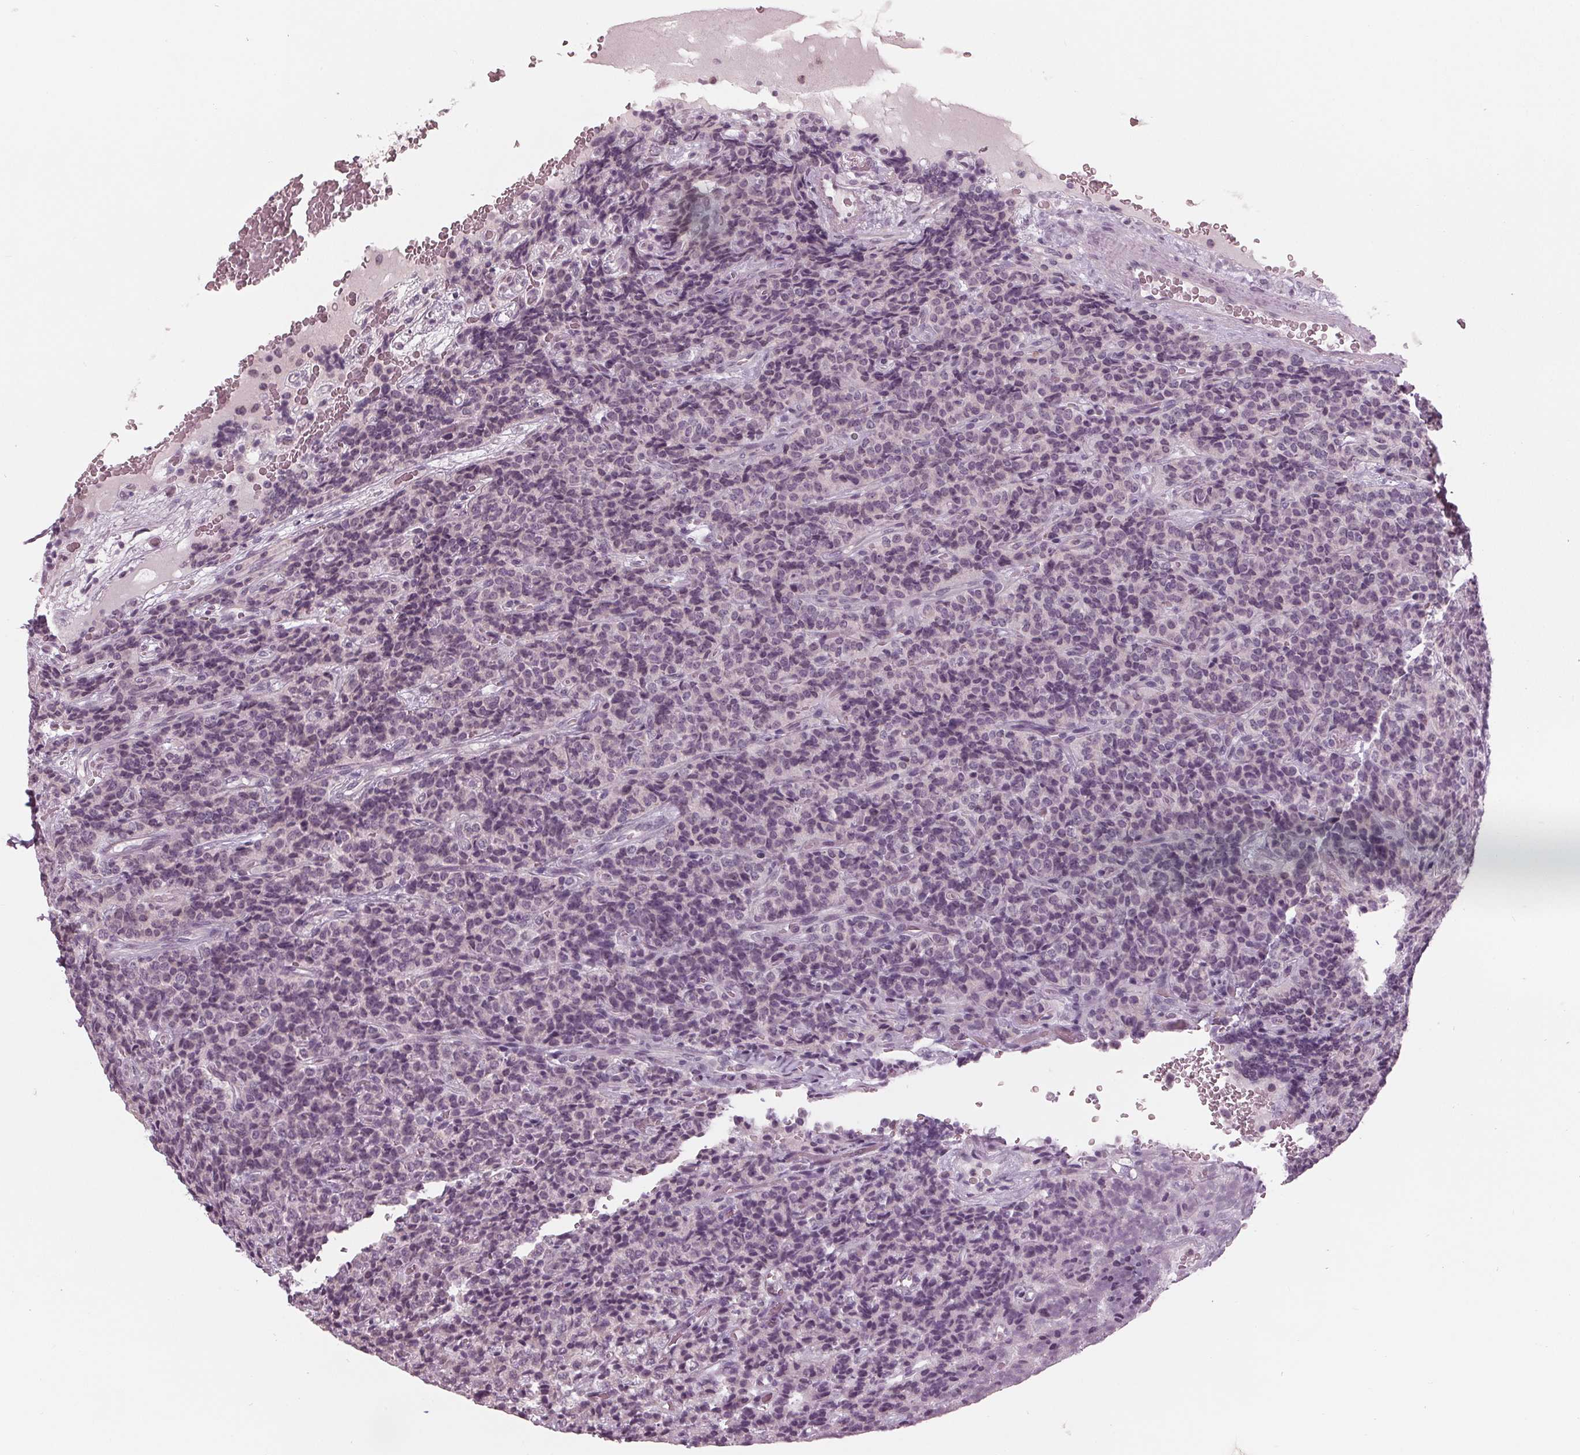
{"staining": {"intensity": "negative", "quantity": "none", "location": "none"}, "tissue": "carcinoid", "cell_type": "Tumor cells", "image_type": "cancer", "snomed": [{"axis": "morphology", "description": "Carcinoid, malignant, NOS"}, {"axis": "topography", "description": "Pancreas"}], "caption": "Malignant carcinoid stained for a protein using immunohistochemistry (IHC) shows no positivity tumor cells.", "gene": "ADPRHL1", "patient": {"sex": "male", "age": 36}}